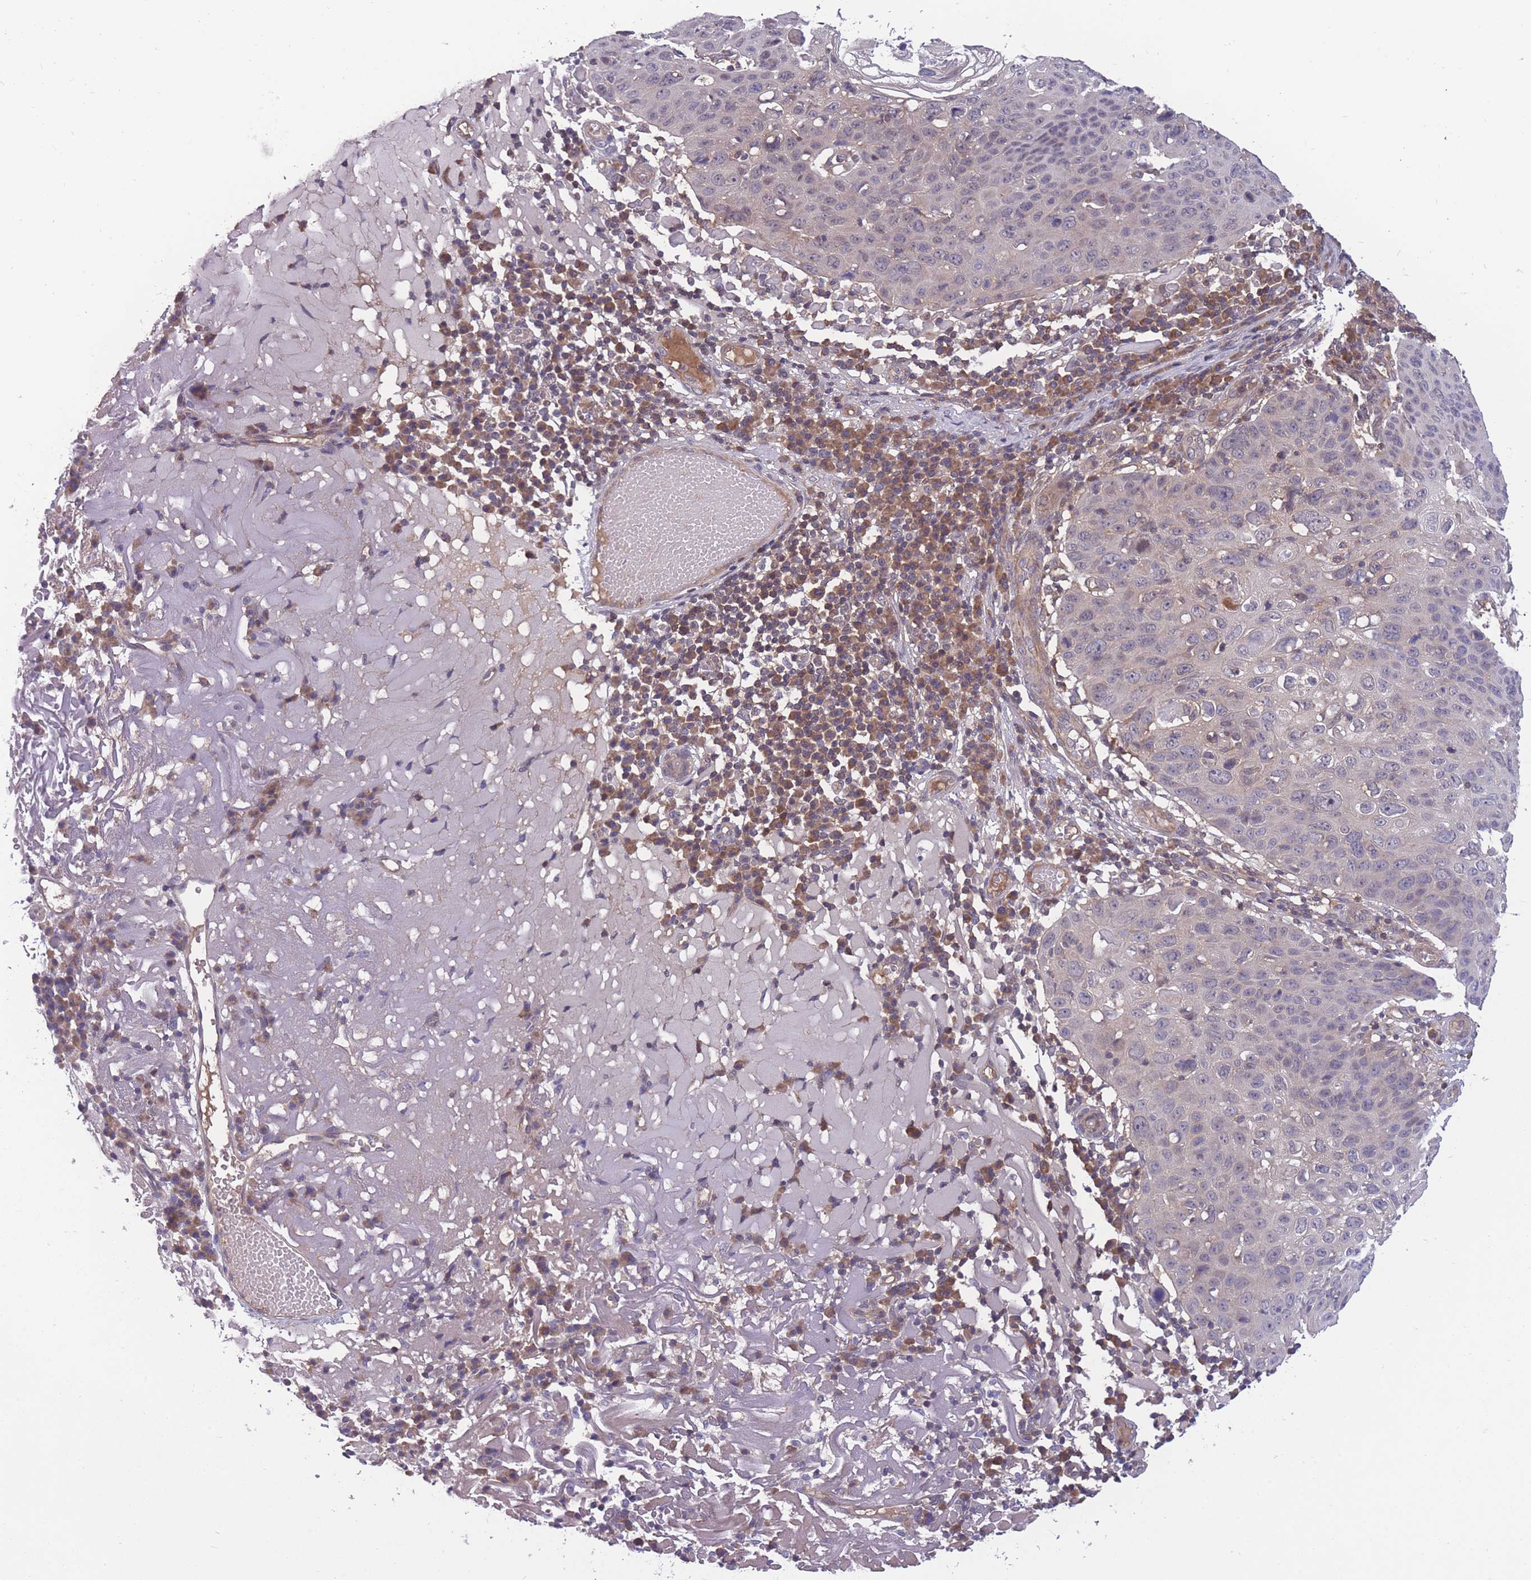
{"staining": {"intensity": "negative", "quantity": "none", "location": "none"}, "tissue": "skin cancer", "cell_type": "Tumor cells", "image_type": "cancer", "snomed": [{"axis": "morphology", "description": "Squamous cell carcinoma, NOS"}, {"axis": "topography", "description": "Skin"}], "caption": "A histopathology image of human squamous cell carcinoma (skin) is negative for staining in tumor cells.", "gene": "UBE2N", "patient": {"sex": "female", "age": 90}}